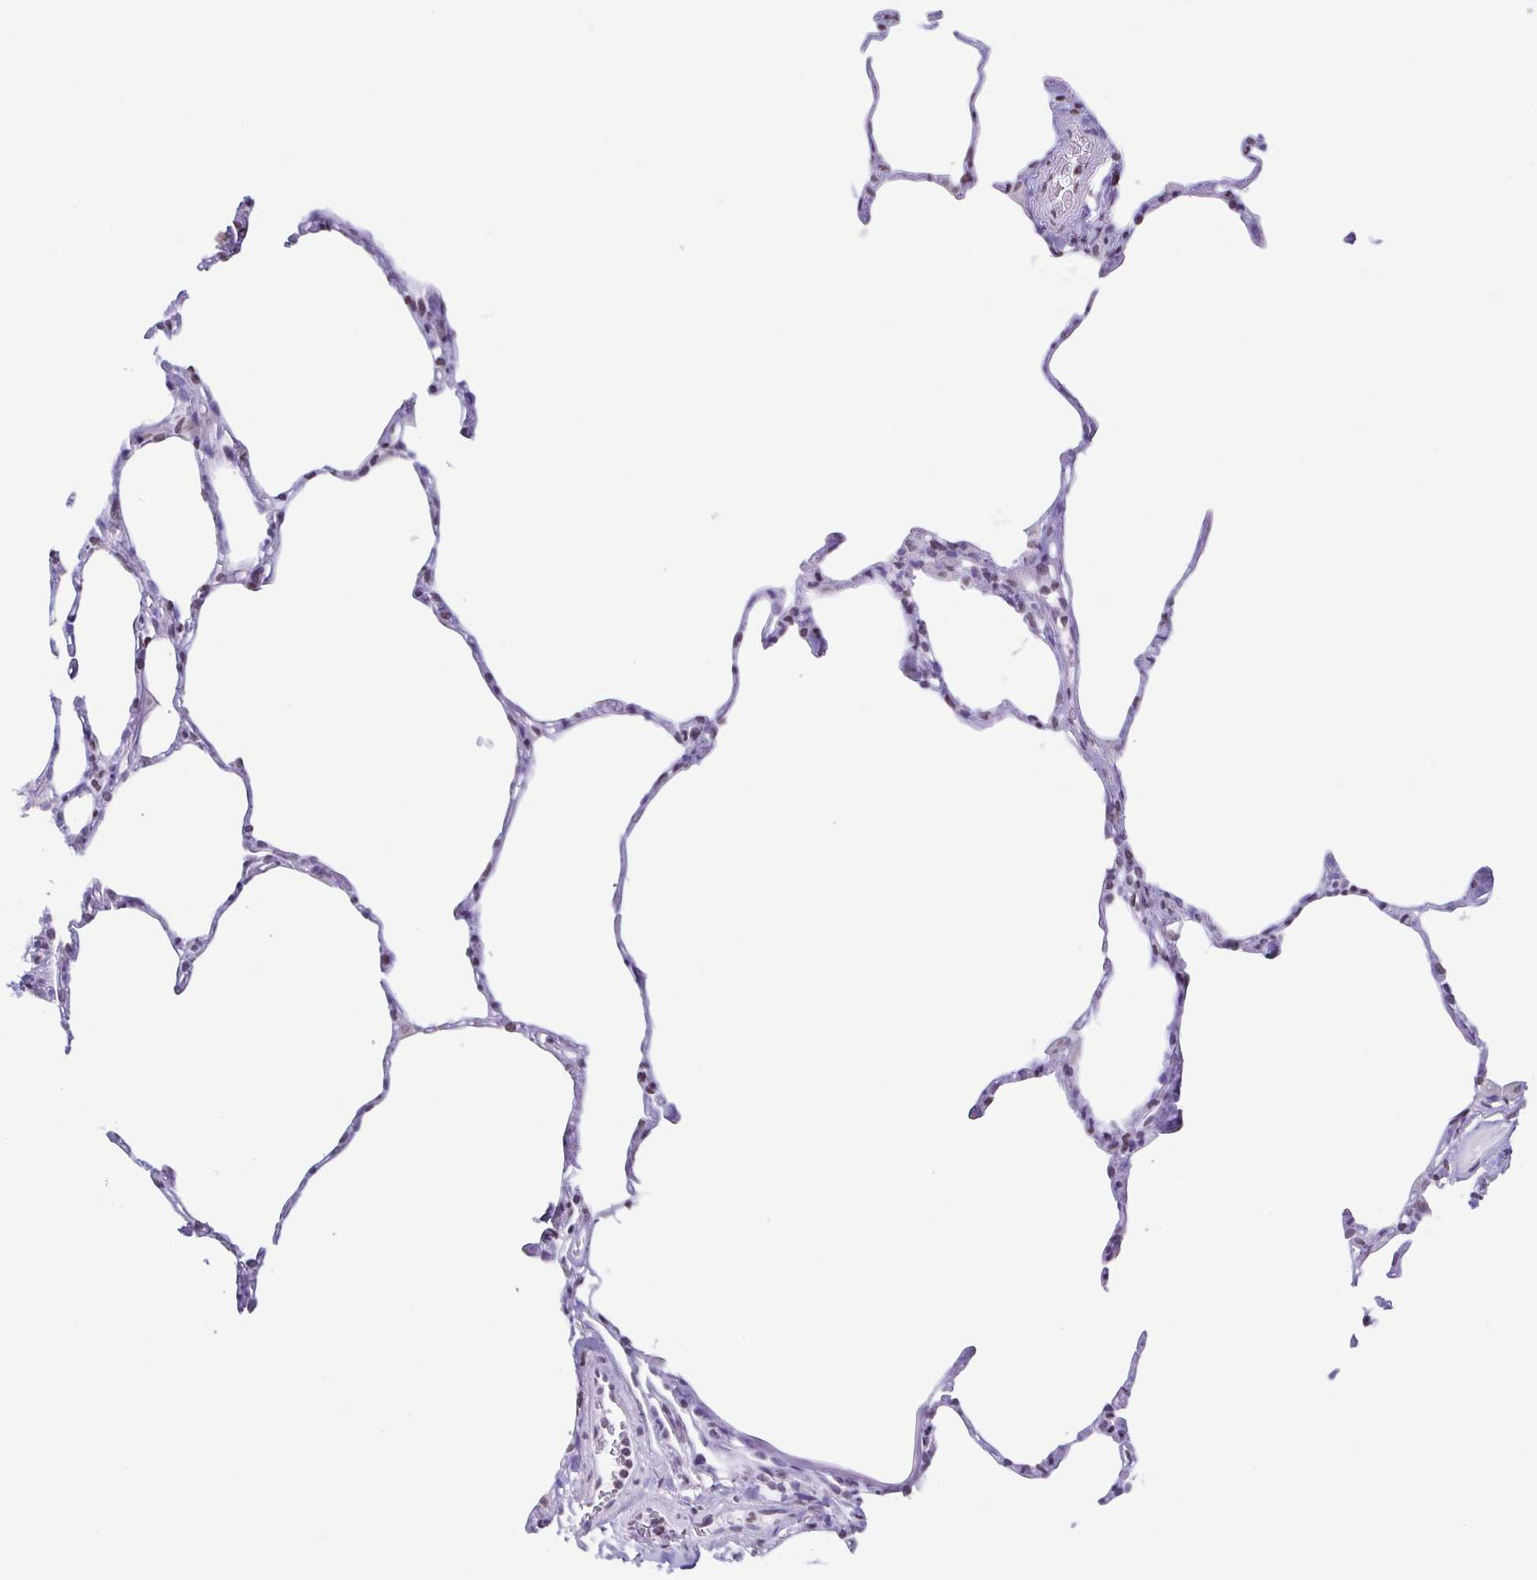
{"staining": {"intensity": "negative", "quantity": "none", "location": "none"}, "tissue": "lung", "cell_type": "Alveolar cells", "image_type": "normal", "snomed": [{"axis": "morphology", "description": "Normal tissue, NOS"}, {"axis": "topography", "description": "Lung"}], "caption": "IHC histopathology image of normal lung stained for a protein (brown), which displays no staining in alveolar cells.", "gene": "VCX2", "patient": {"sex": "male", "age": 65}}